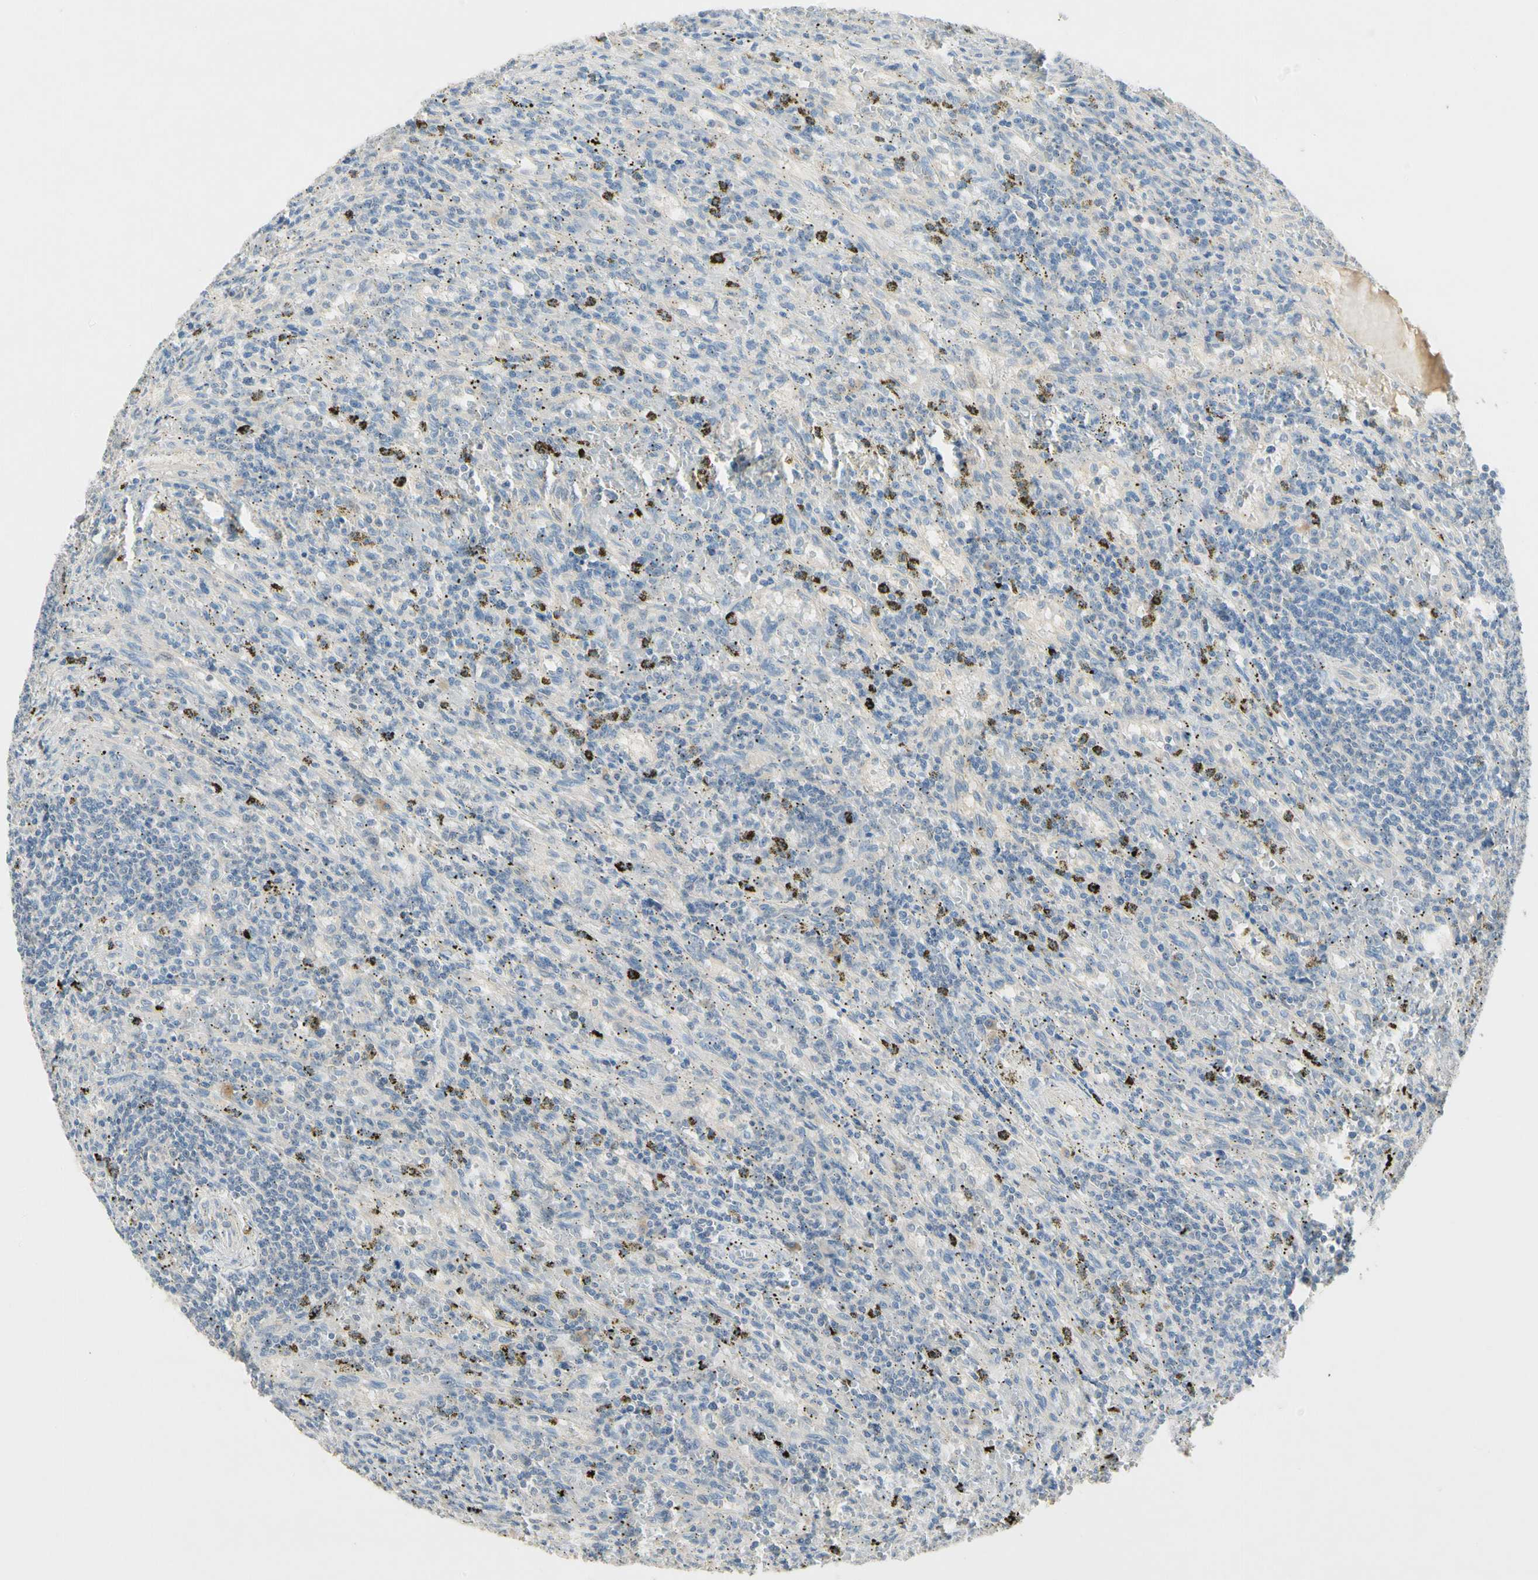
{"staining": {"intensity": "negative", "quantity": "none", "location": "none"}, "tissue": "lymphoma", "cell_type": "Tumor cells", "image_type": "cancer", "snomed": [{"axis": "morphology", "description": "Malignant lymphoma, non-Hodgkin's type, Low grade"}, {"axis": "topography", "description": "Spleen"}], "caption": "Malignant lymphoma, non-Hodgkin's type (low-grade) was stained to show a protein in brown. There is no significant expression in tumor cells.", "gene": "PRSS21", "patient": {"sex": "male", "age": 76}}